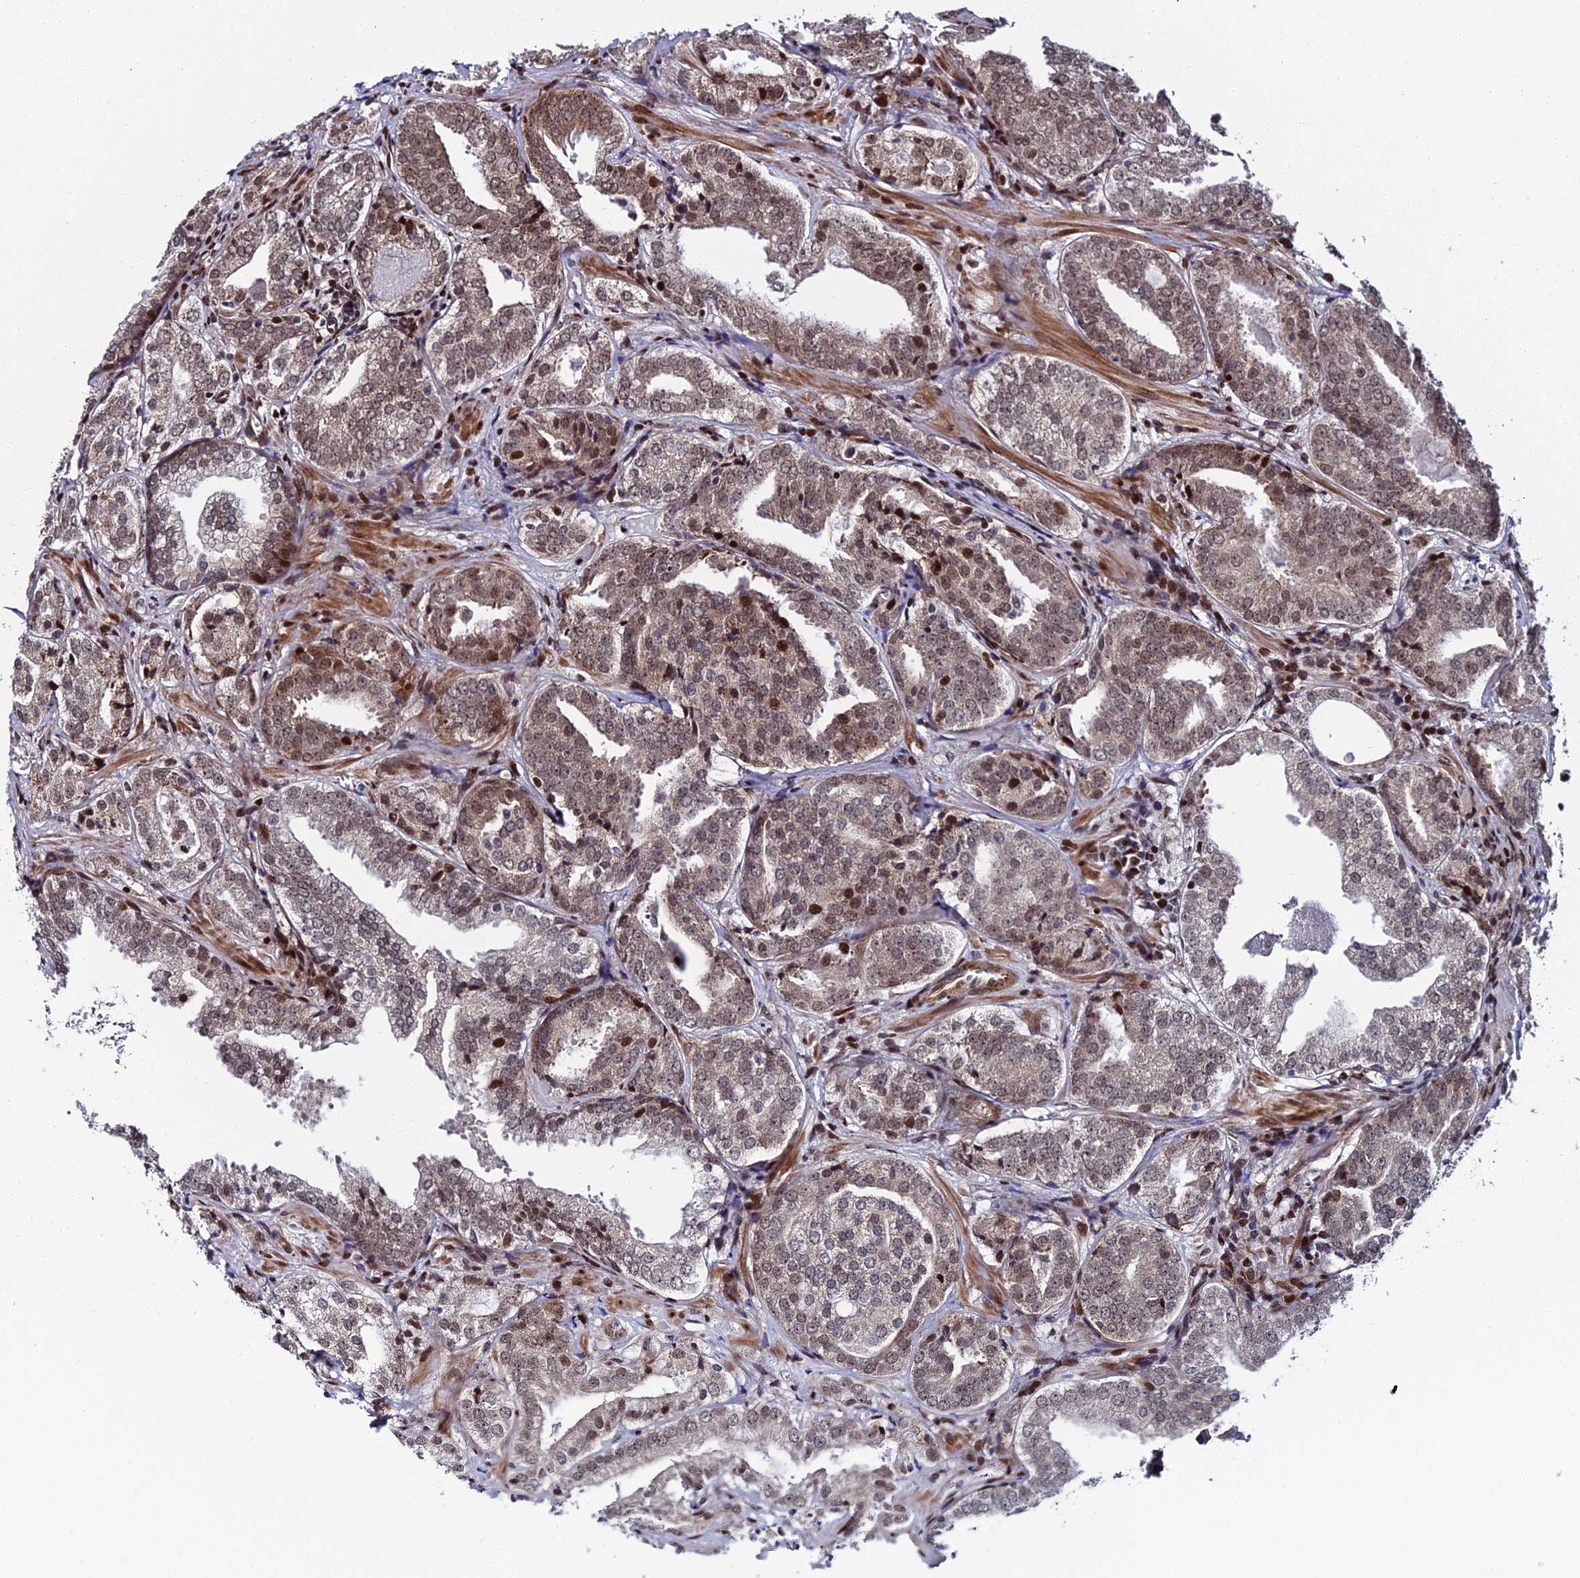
{"staining": {"intensity": "moderate", "quantity": ">75%", "location": "cytoplasmic/membranous,nuclear"}, "tissue": "prostate cancer", "cell_type": "Tumor cells", "image_type": "cancer", "snomed": [{"axis": "morphology", "description": "Adenocarcinoma, Low grade"}, {"axis": "topography", "description": "Prostate"}], "caption": "Brown immunohistochemical staining in human low-grade adenocarcinoma (prostate) displays moderate cytoplasmic/membranous and nuclear staining in about >75% of tumor cells.", "gene": "ZNF668", "patient": {"sex": "male", "age": 60}}